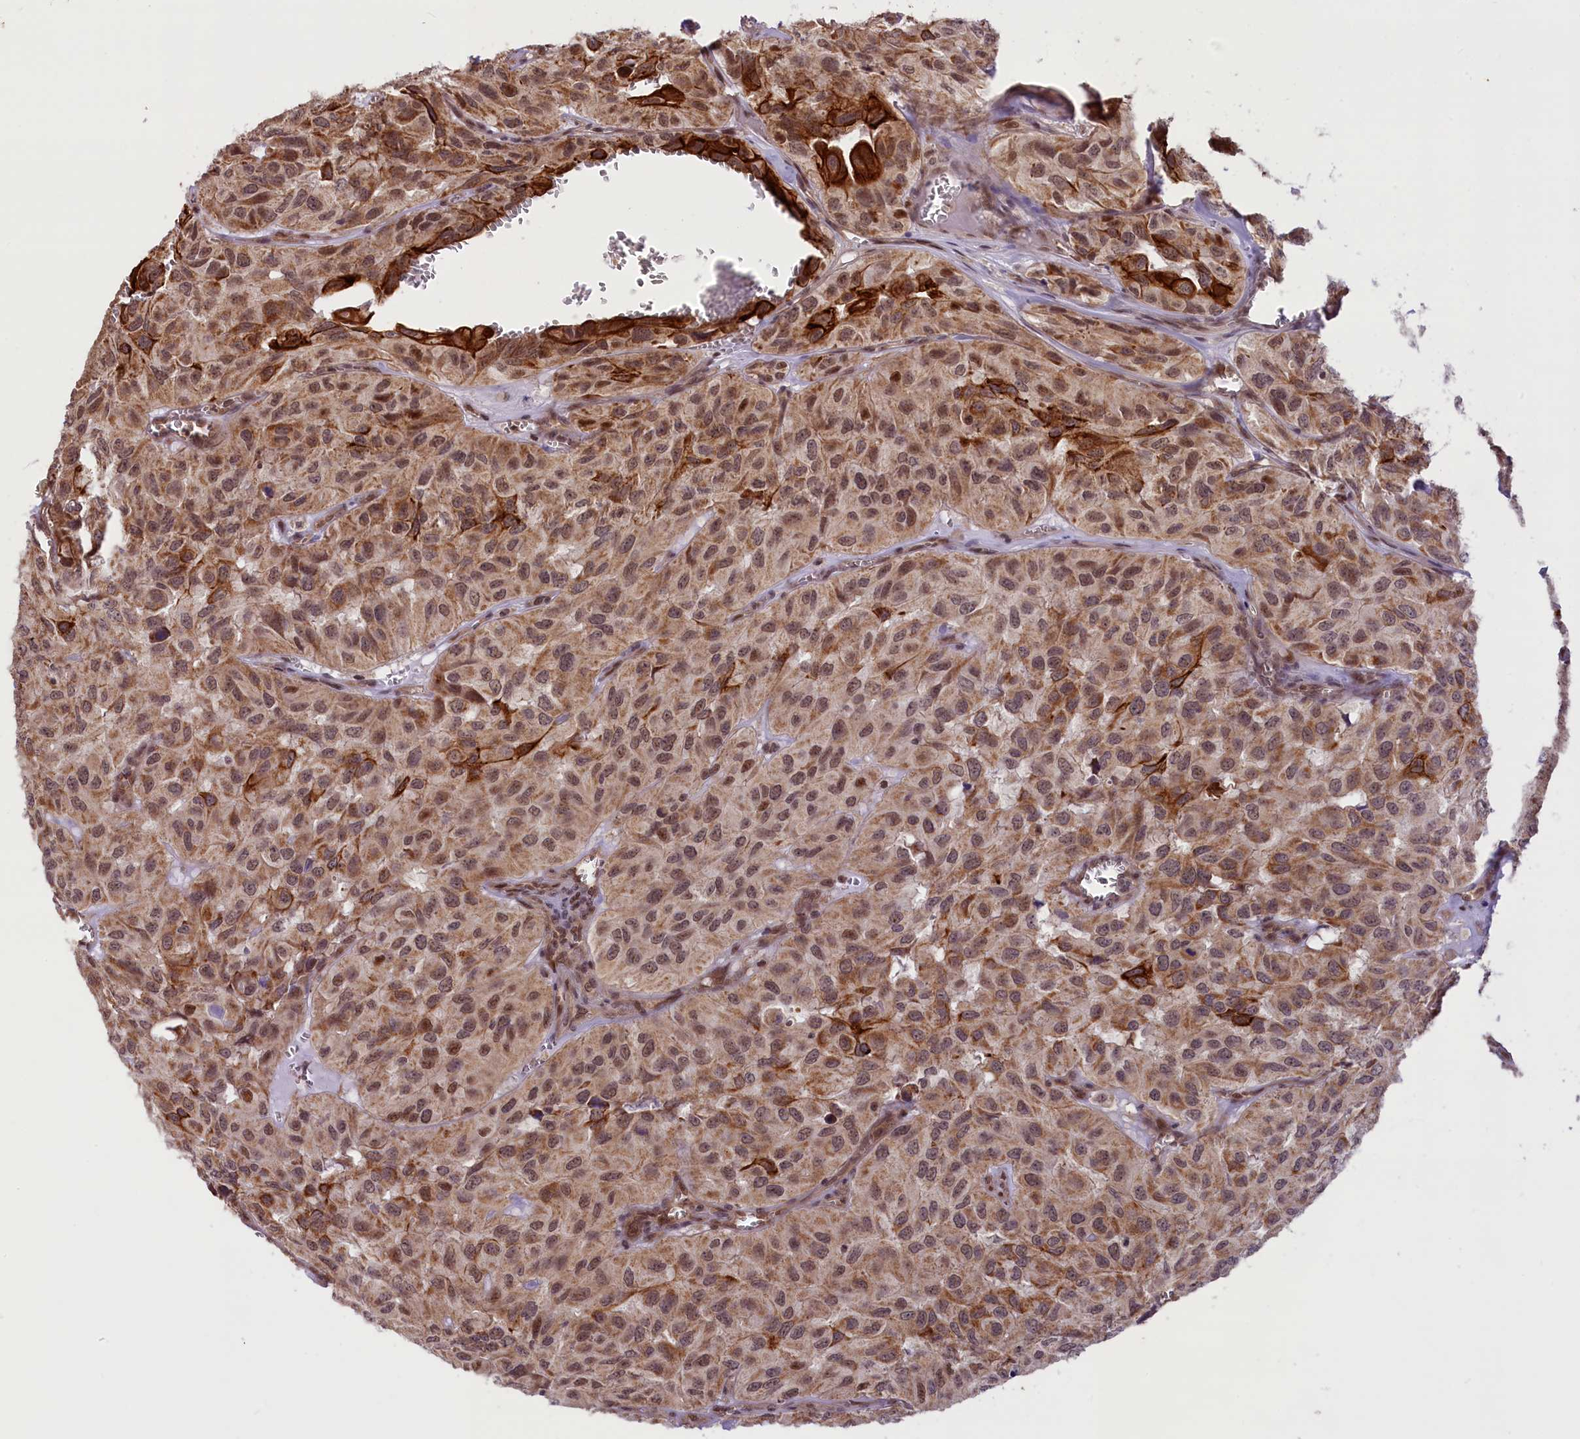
{"staining": {"intensity": "strong", "quantity": "<25%", "location": "cytoplasmic/membranous"}, "tissue": "head and neck cancer", "cell_type": "Tumor cells", "image_type": "cancer", "snomed": [{"axis": "morphology", "description": "Adenocarcinoma, NOS"}, {"axis": "topography", "description": "Salivary gland, NOS"}, {"axis": "topography", "description": "Head-Neck"}], "caption": "Head and neck cancer (adenocarcinoma) tissue displays strong cytoplasmic/membranous positivity in about <25% of tumor cells, visualized by immunohistochemistry.", "gene": "CARD8", "patient": {"sex": "female", "age": 76}}